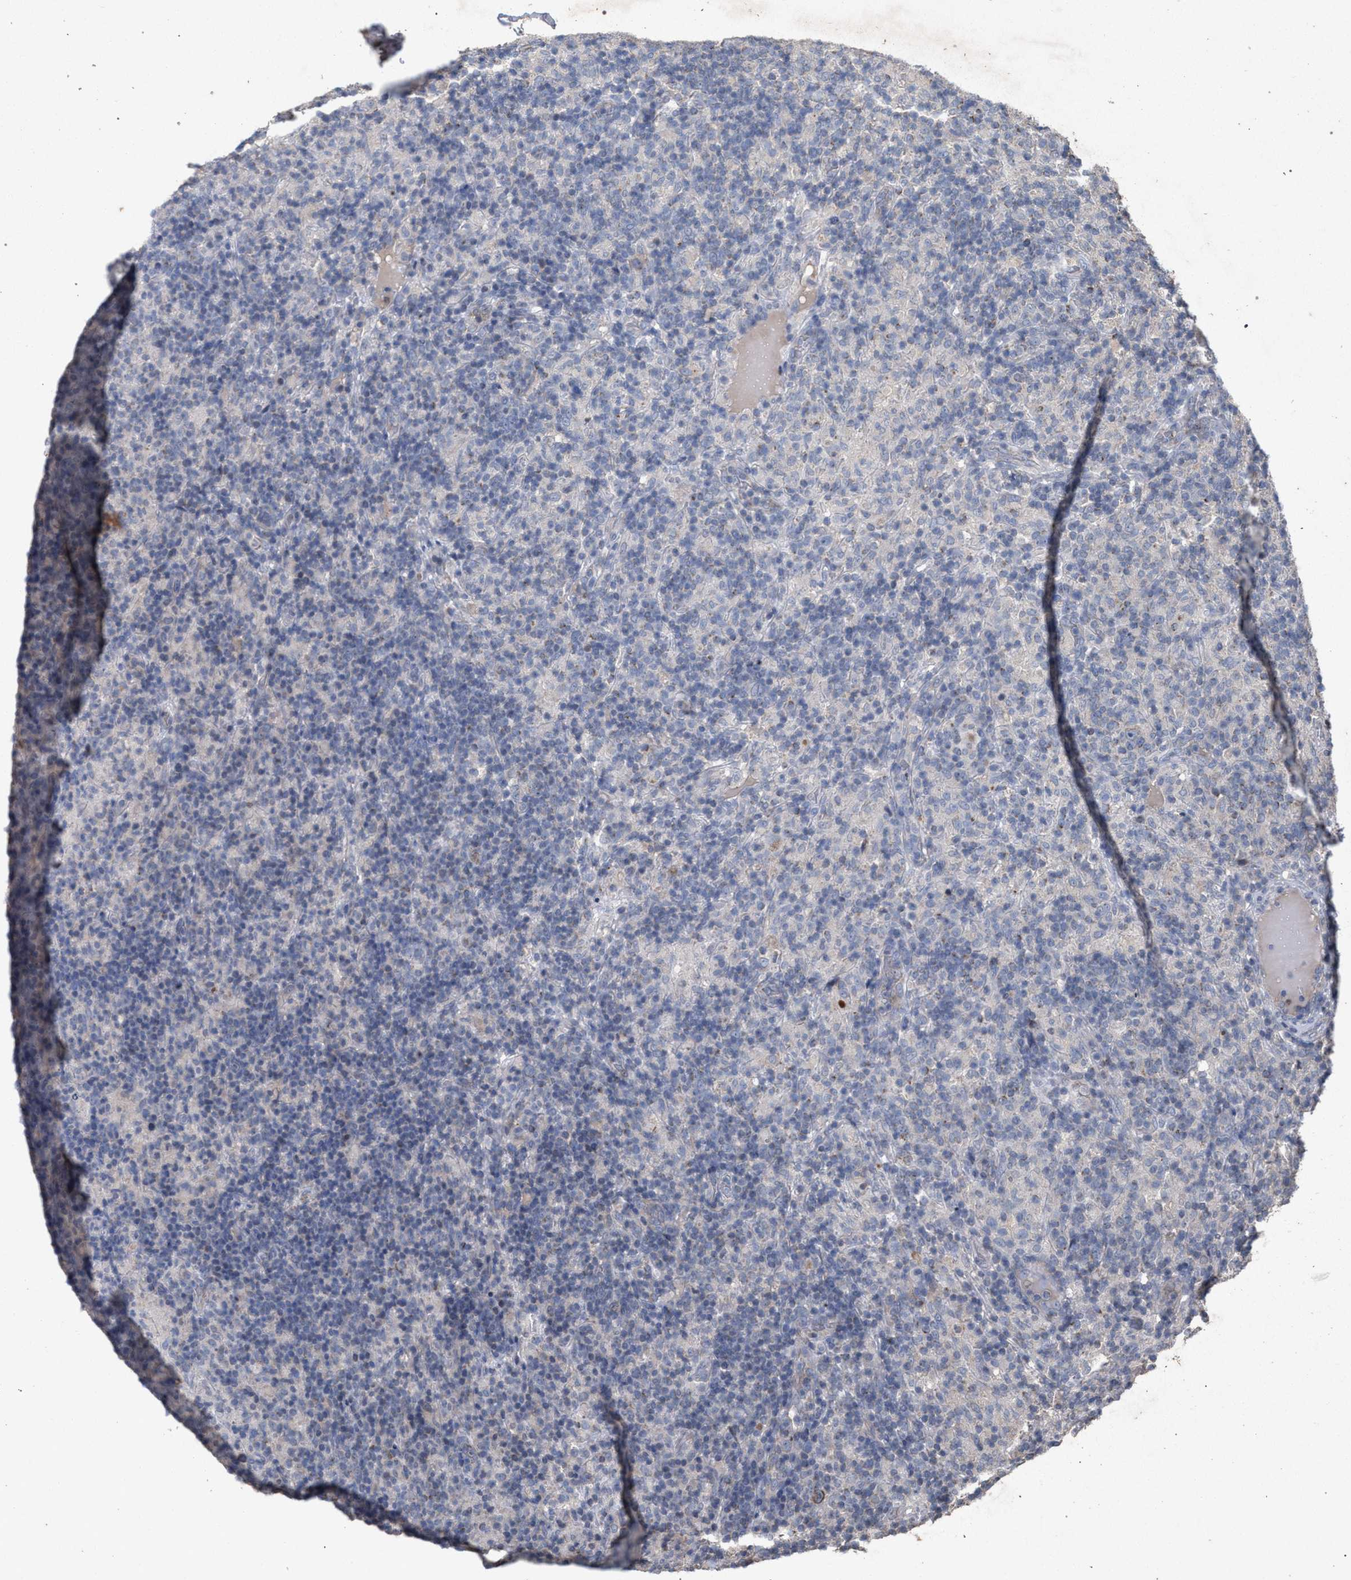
{"staining": {"intensity": "weak", "quantity": "<25%", "location": "cytoplasmic/membranous"}, "tissue": "lymphoma", "cell_type": "Tumor cells", "image_type": "cancer", "snomed": [{"axis": "morphology", "description": "Hodgkin's disease, NOS"}, {"axis": "topography", "description": "Lymph node"}], "caption": "Micrograph shows no protein staining in tumor cells of lymphoma tissue.", "gene": "PKD2L1", "patient": {"sex": "male", "age": 70}}